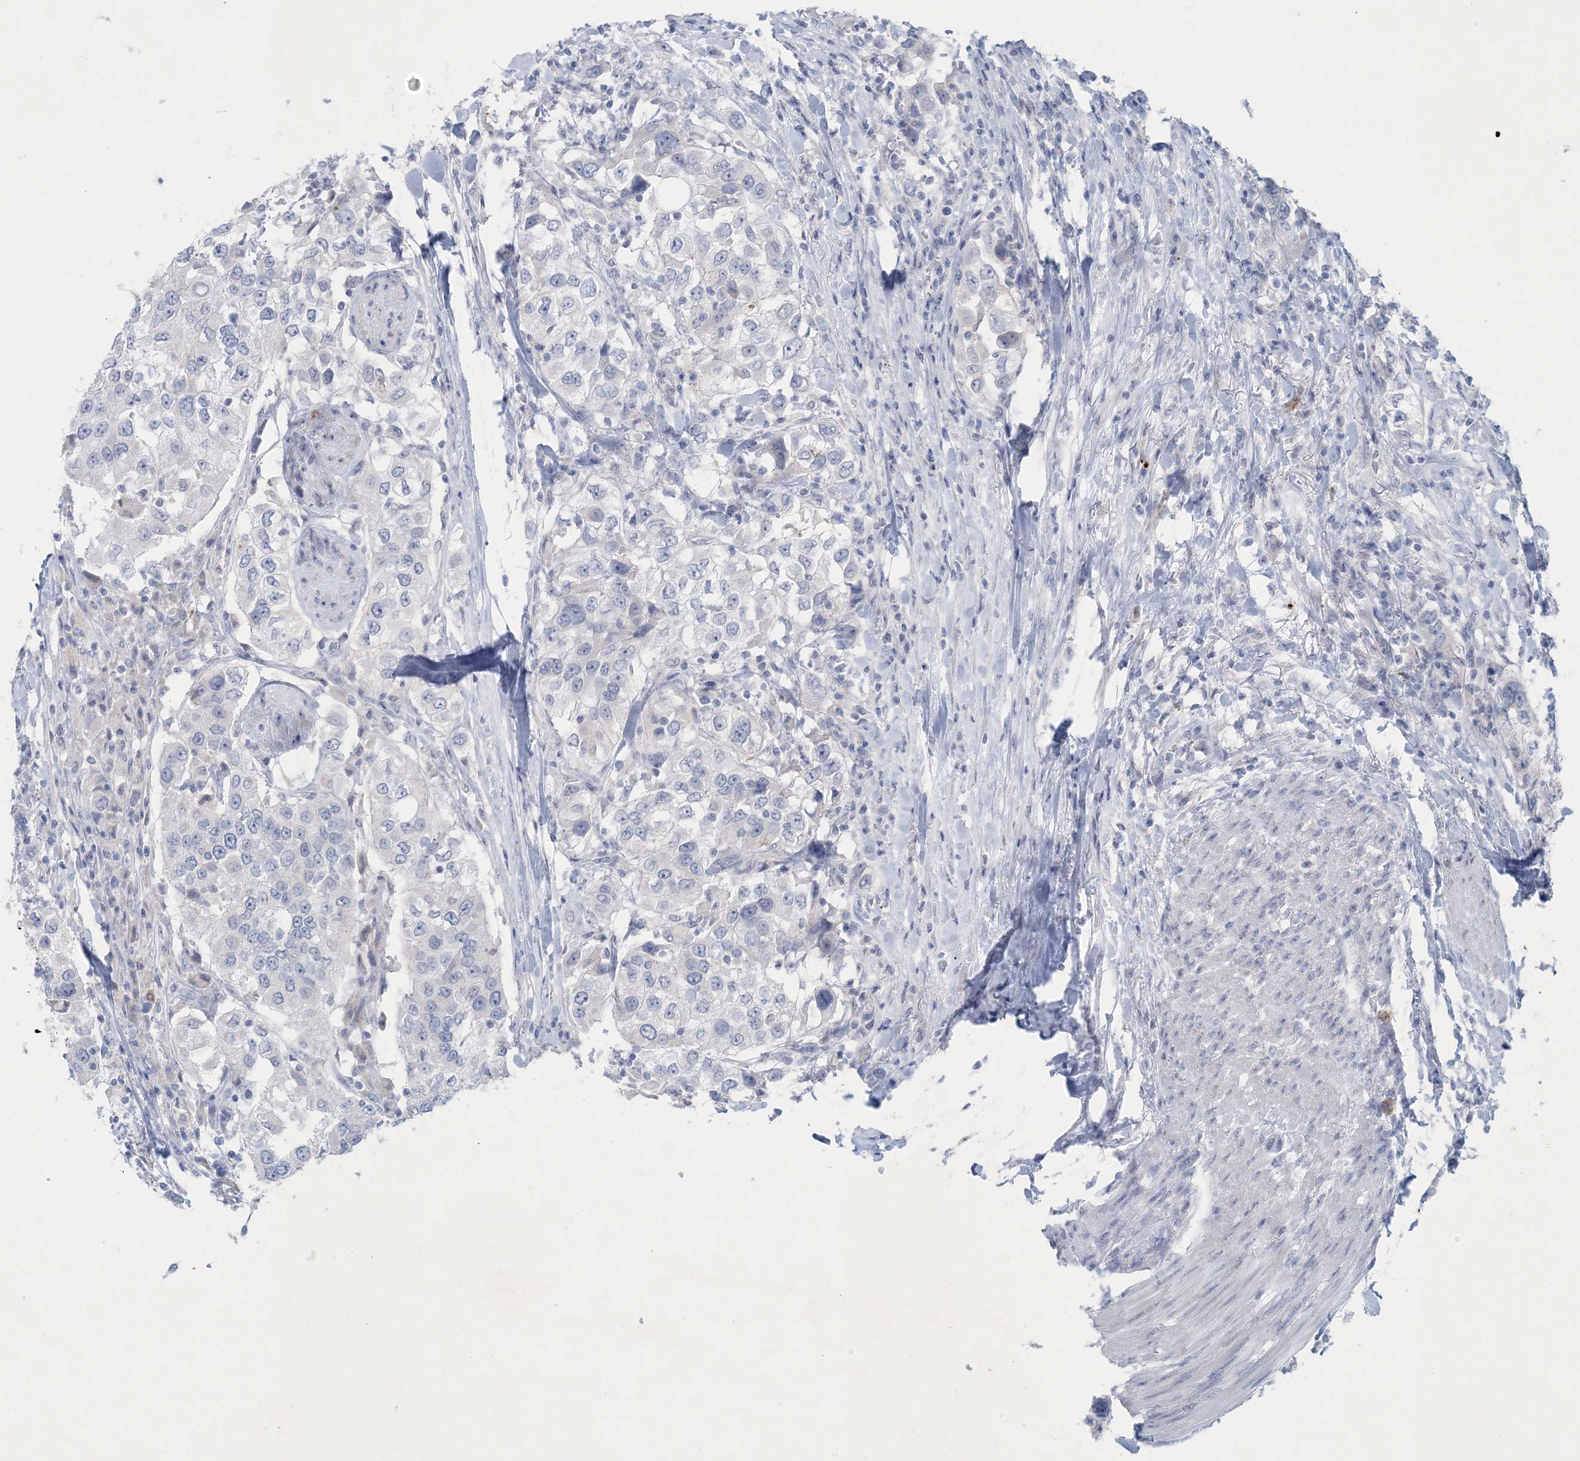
{"staining": {"intensity": "negative", "quantity": "none", "location": "none"}, "tissue": "urothelial cancer", "cell_type": "Tumor cells", "image_type": "cancer", "snomed": [{"axis": "morphology", "description": "Urothelial carcinoma, High grade"}, {"axis": "topography", "description": "Urinary bladder"}], "caption": "Urothelial cancer was stained to show a protein in brown. There is no significant staining in tumor cells.", "gene": "GABRG1", "patient": {"sex": "female", "age": 80}}